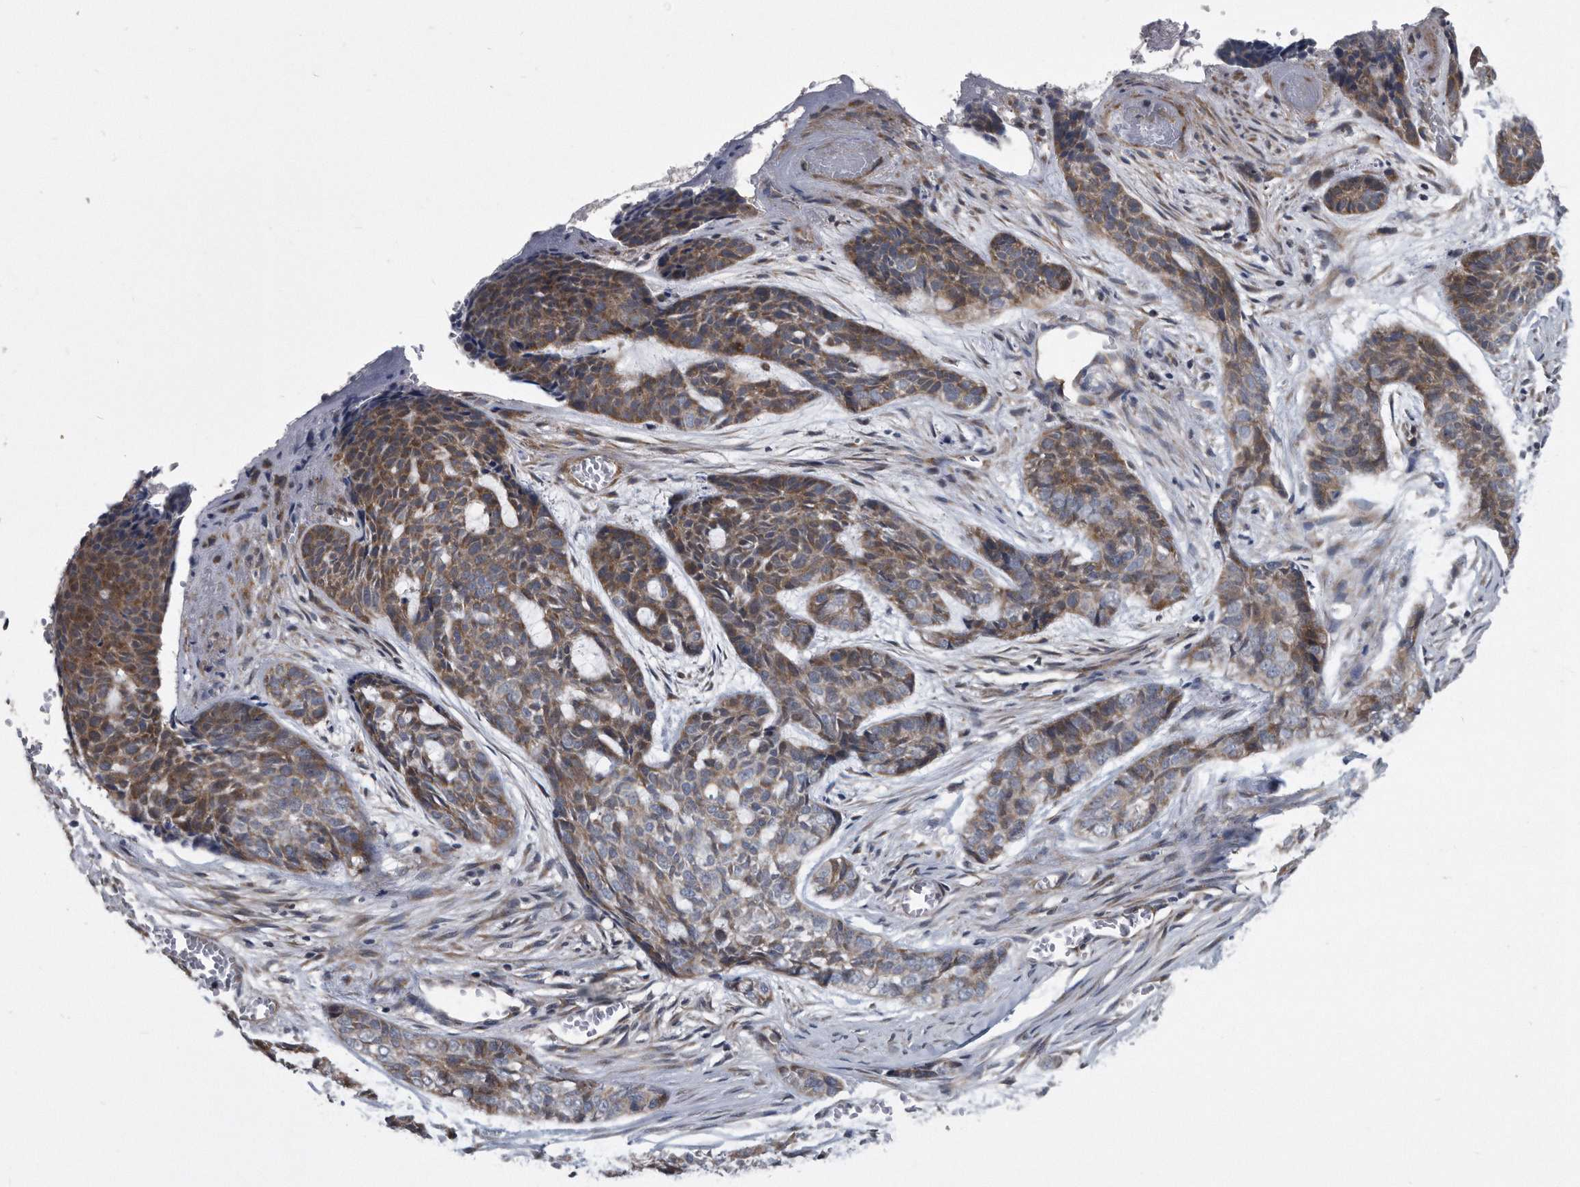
{"staining": {"intensity": "moderate", "quantity": "25%-75%", "location": "cytoplasmic/membranous"}, "tissue": "skin cancer", "cell_type": "Tumor cells", "image_type": "cancer", "snomed": [{"axis": "morphology", "description": "Basal cell carcinoma"}, {"axis": "topography", "description": "Skin"}], "caption": "A brown stain shows moderate cytoplasmic/membranous staining of a protein in basal cell carcinoma (skin) tumor cells. The staining was performed using DAB to visualize the protein expression in brown, while the nuclei were stained in blue with hematoxylin (Magnification: 20x).", "gene": "ARMCX1", "patient": {"sex": "female", "age": 64}}